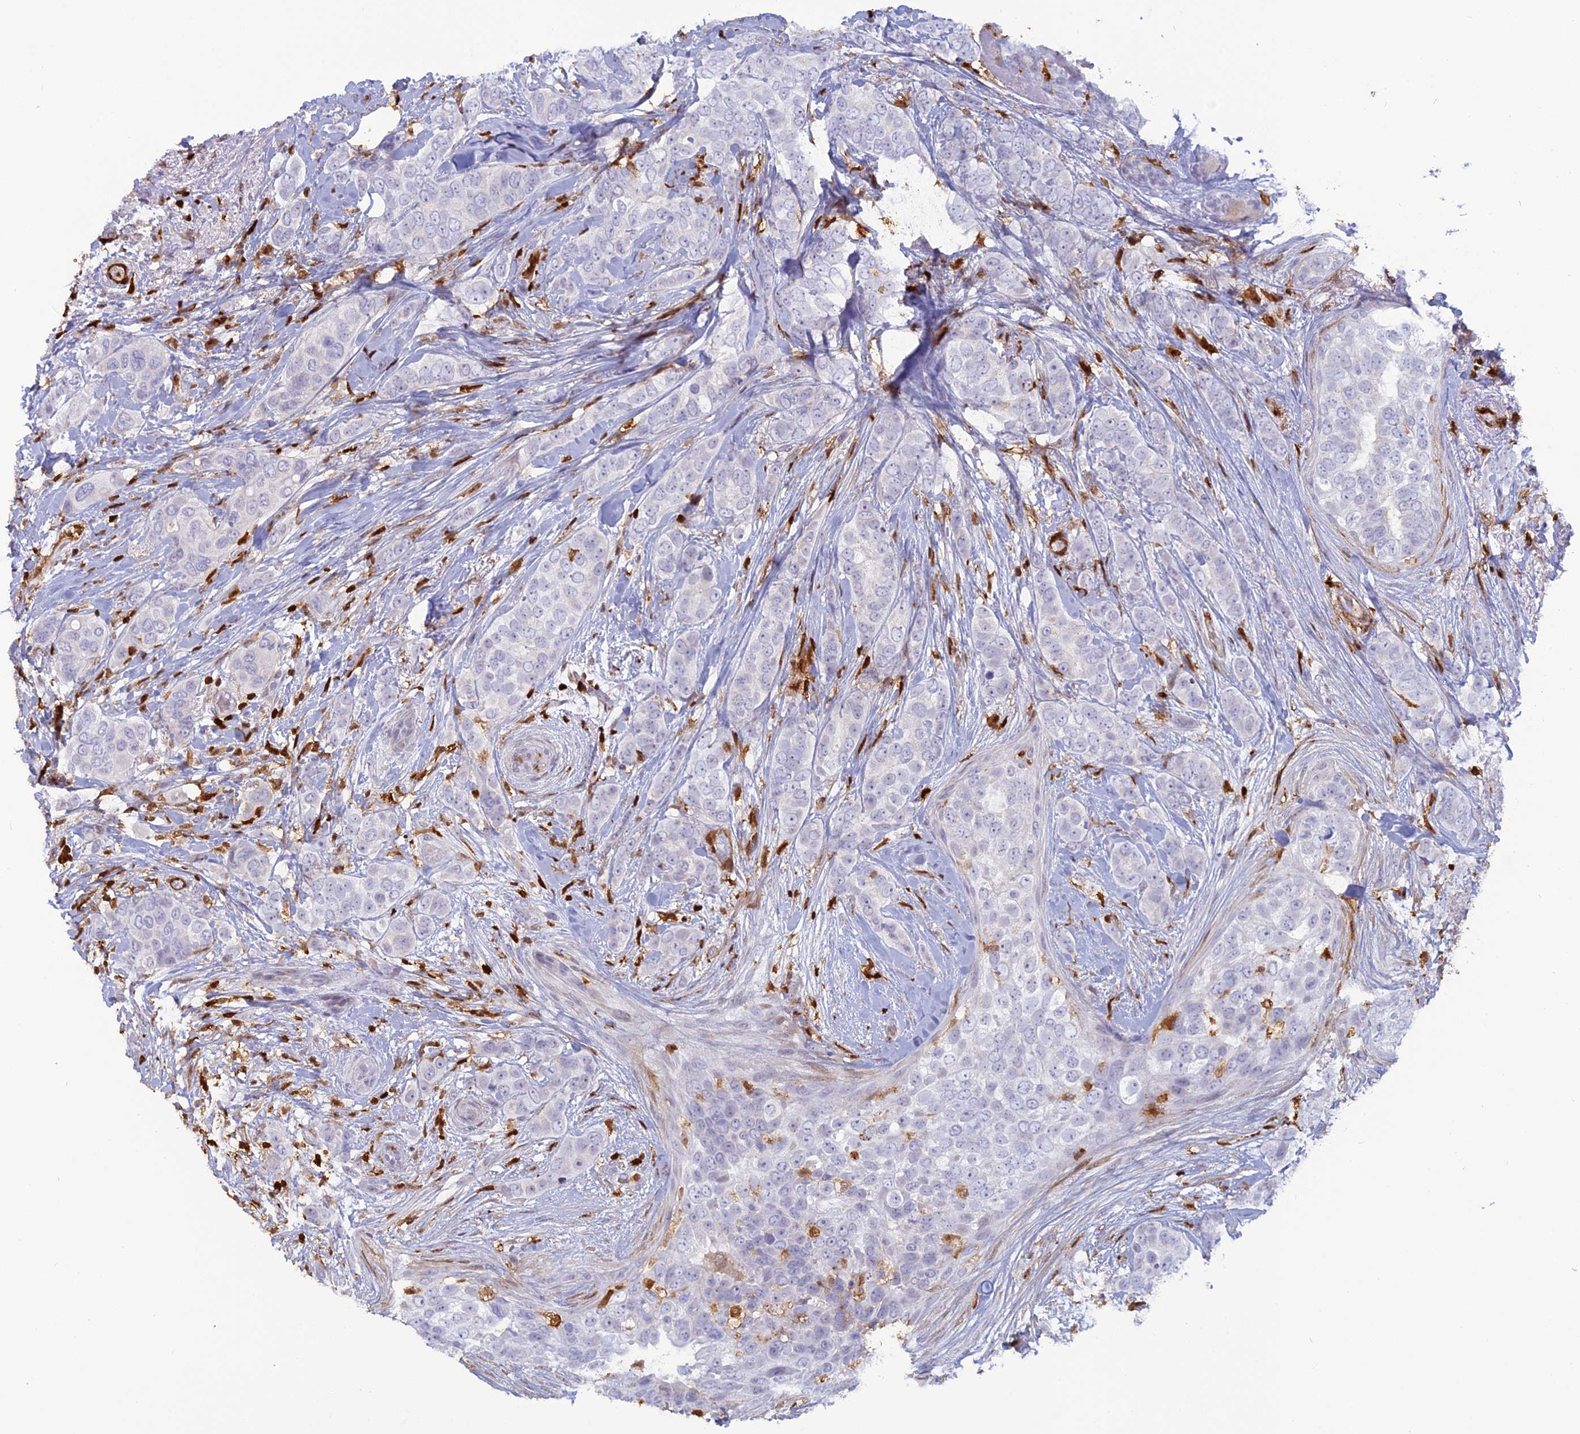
{"staining": {"intensity": "negative", "quantity": "none", "location": "none"}, "tissue": "breast cancer", "cell_type": "Tumor cells", "image_type": "cancer", "snomed": [{"axis": "morphology", "description": "Lobular carcinoma"}, {"axis": "topography", "description": "Breast"}], "caption": "There is no significant expression in tumor cells of breast cancer.", "gene": "PGBD4", "patient": {"sex": "female", "age": 51}}